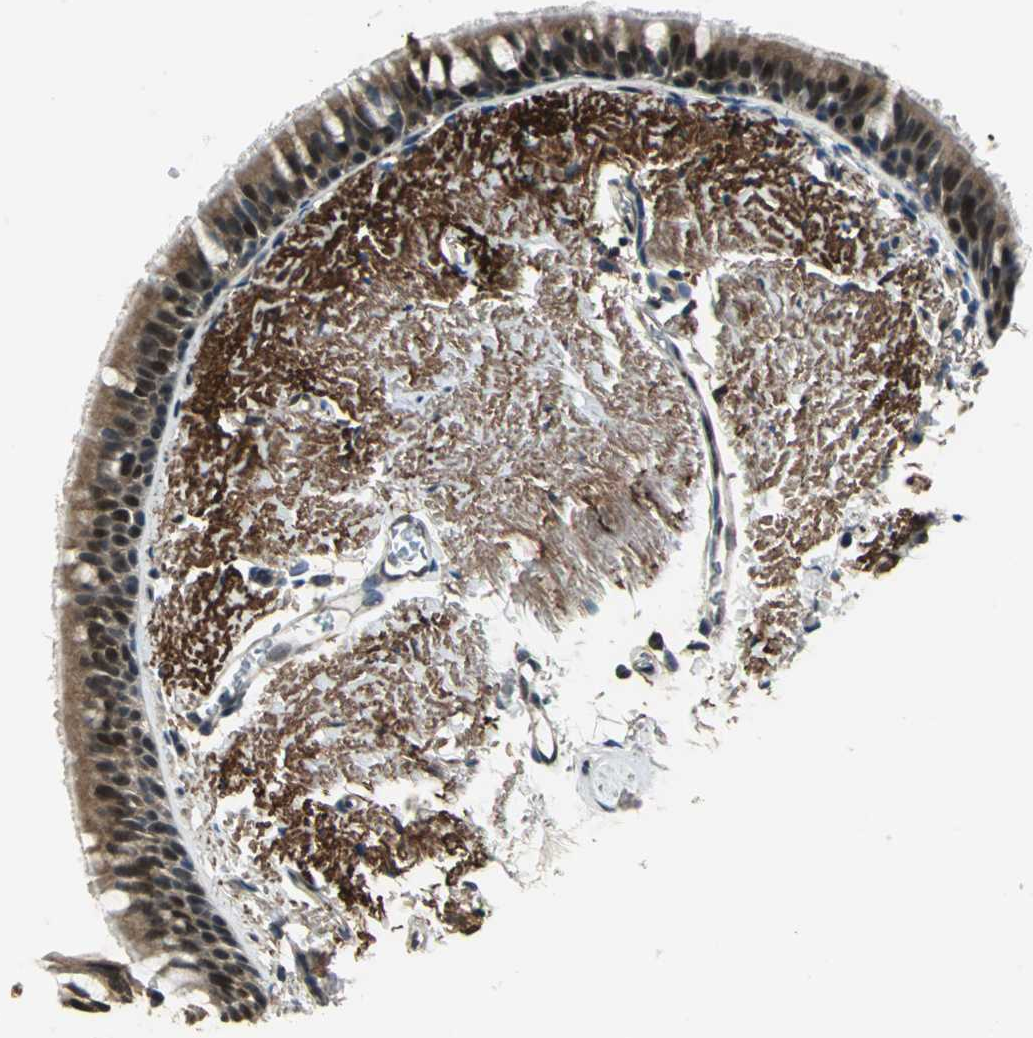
{"staining": {"intensity": "moderate", "quantity": ">75%", "location": "cytoplasmic/membranous,nuclear"}, "tissue": "bronchus", "cell_type": "Respiratory epithelial cells", "image_type": "normal", "snomed": [{"axis": "morphology", "description": "Normal tissue, NOS"}, {"axis": "topography", "description": "Bronchus"}], "caption": "Respiratory epithelial cells show medium levels of moderate cytoplasmic/membranous,nuclear positivity in approximately >75% of cells in unremarkable bronchus. (IHC, brightfield microscopy, high magnification).", "gene": "MIS18BP1", "patient": {"sex": "female", "age": 73}}